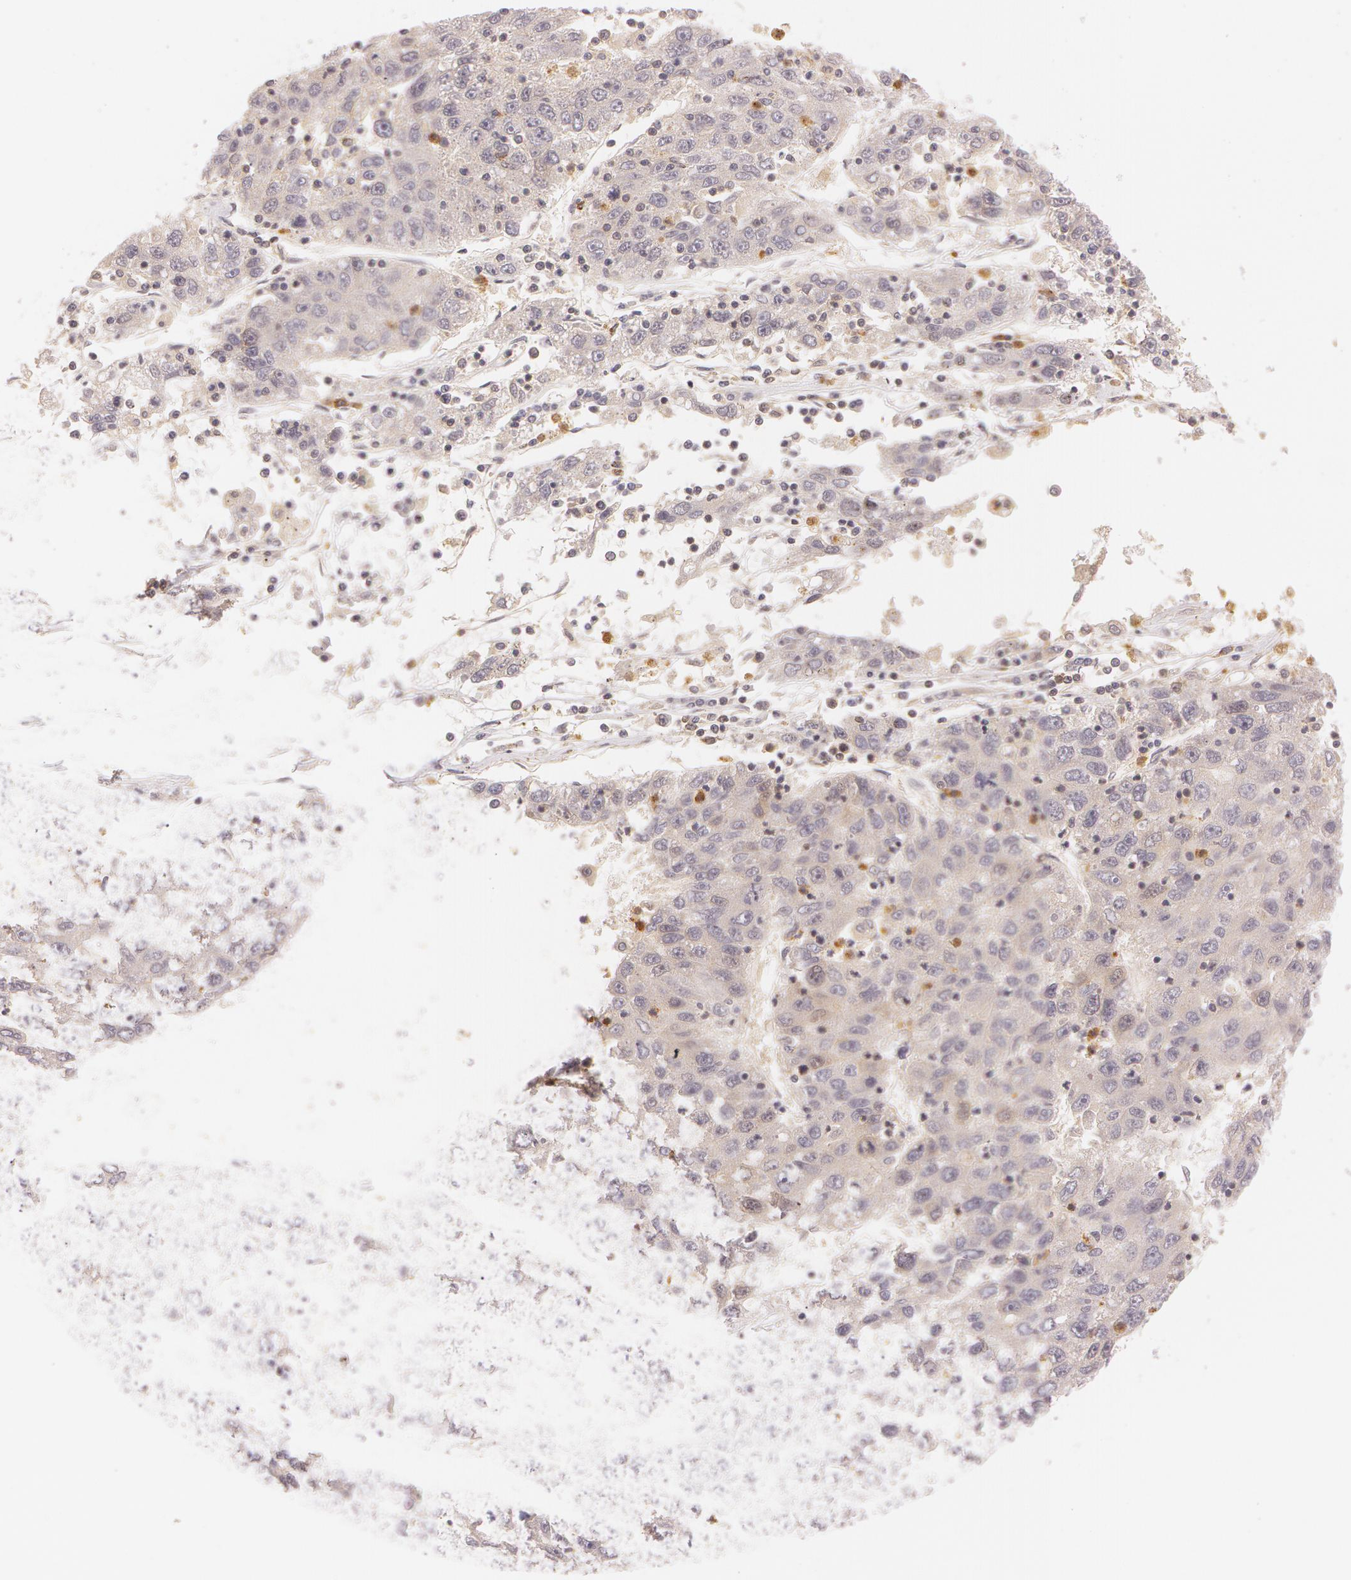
{"staining": {"intensity": "weak", "quantity": ">75%", "location": "cytoplasmic/membranous"}, "tissue": "liver cancer", "cell_type": "Tumor cells", "image_type": "cancer", "snomed": [{"axis": "morphology", "description": "Carcinoma, Hepatocellular, NOS"}, {"axis": "topography", "description": "Liver"}], "caption": "Immunohistochemistry (DAB (3,3'-diaminobenzidine)) staining of liver hepatocellular carcinoma shows weak cytoplasmic/membranous protein staining in about >75% of tumor cells.", "gene": "ATG2B", "patient": {"sex": "male", "age": 49}}